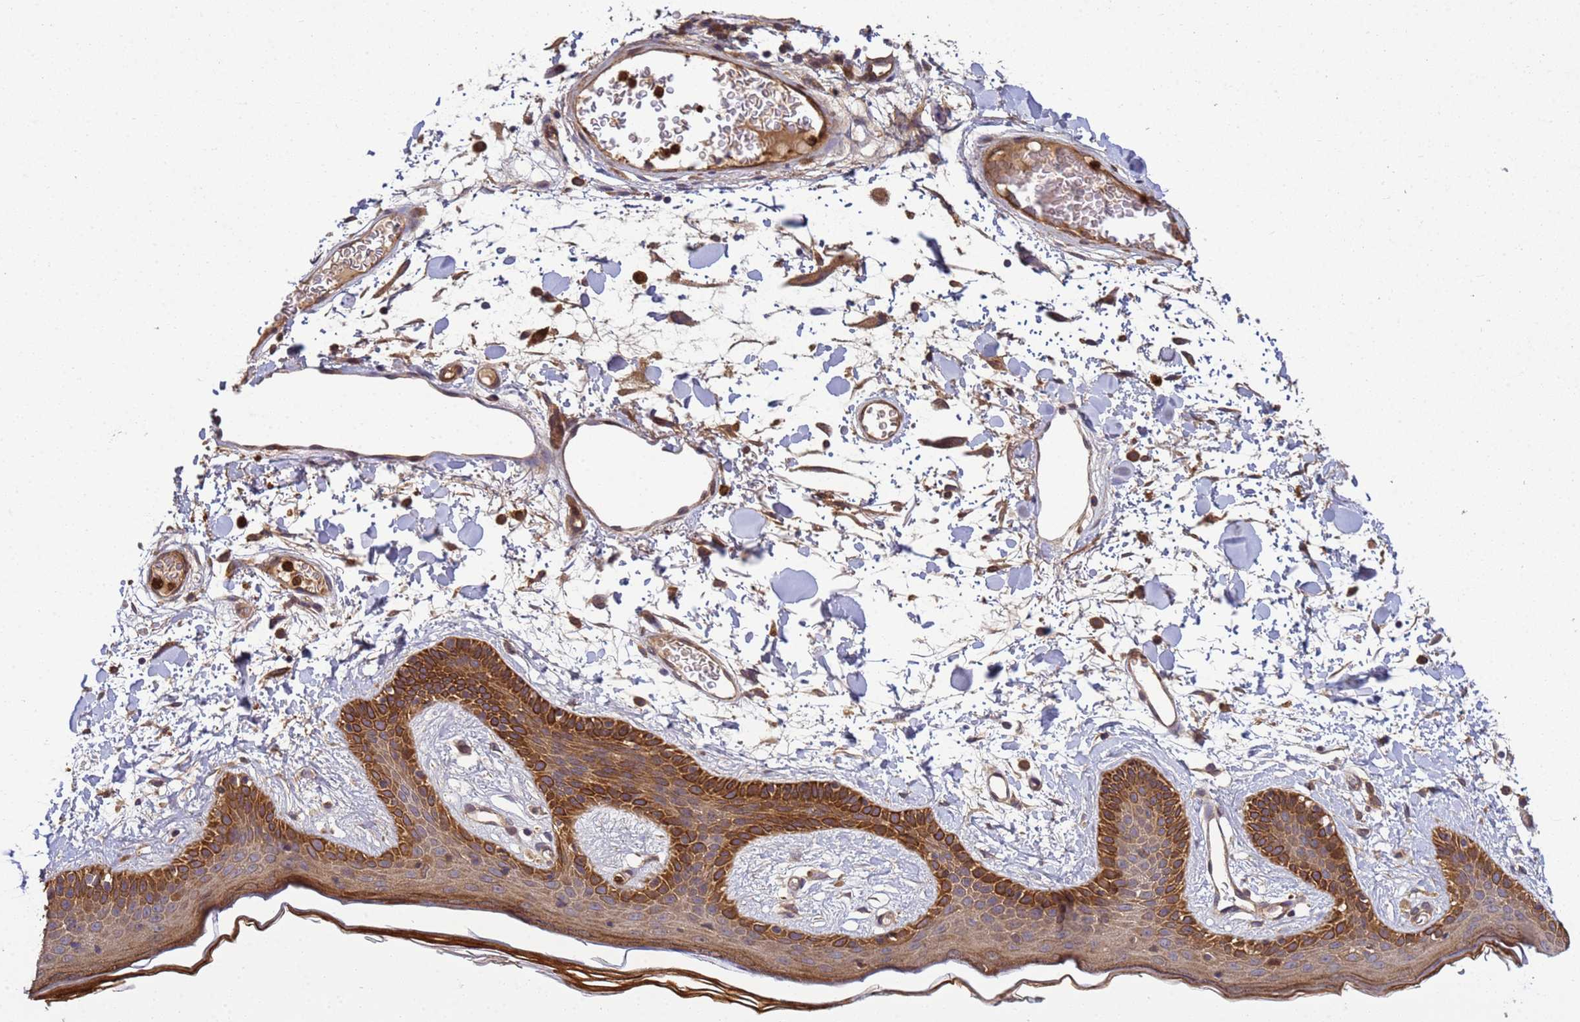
{"staining": {"intensity": "moderate", "quantity": ">75%", "location": "cytoplasmic/membranous"}, "tissue": "skin", "cell_type": "Fibroblasts", "image_type": "normal", "snomed": [{"axis": "morphology", "description": "Normal tissue, NOS"}, {"axis": "topography", "description": "Skin"}], "caption": "Immunohistochemical staining of normal human skin reveals medium levels of moderate cytoplasmic/membranous staining in approximately >75% of fibroblasts.", "gene": "C8orf34", "patient": {"sex": "male", "age": 79}}